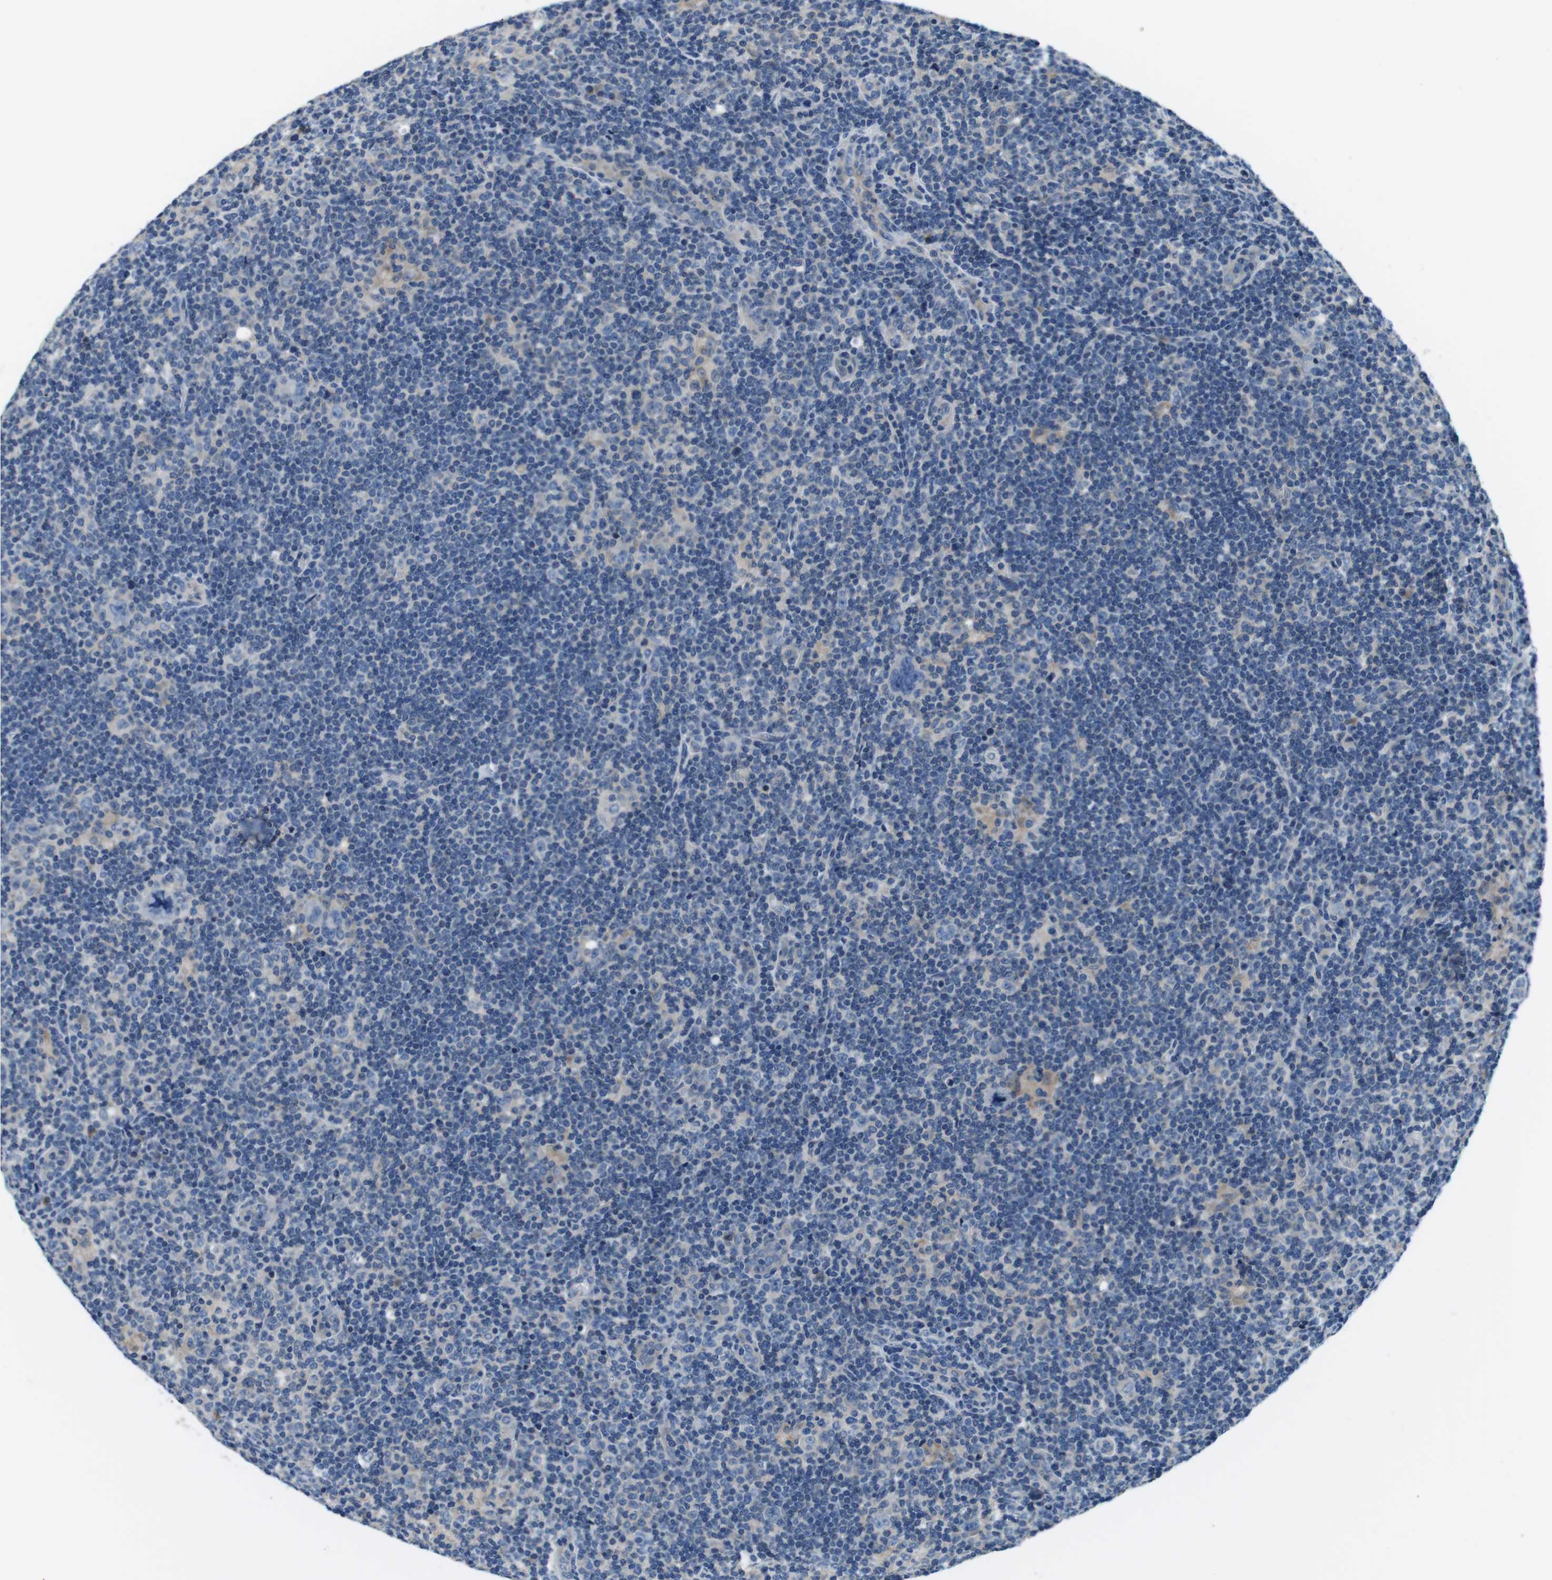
{"staining": {"intensity": "negative", "quantity": "none", "location": "none"}, "tissue": "lymphoma", "cell_type": "Tumor cells", "image_type": "cancer", "snomed": [{"axis": "morphology", "description": "Hodgkin's disease, NOS"}, {"axis": "topography", "description": "Lymph node"}], "caption": "Immunohistochemical staining of lymphoma demonstrates no significant staining in tumor cells.", "gene": "DENND4C", "patient": {"sex": "female", "age": 57}}